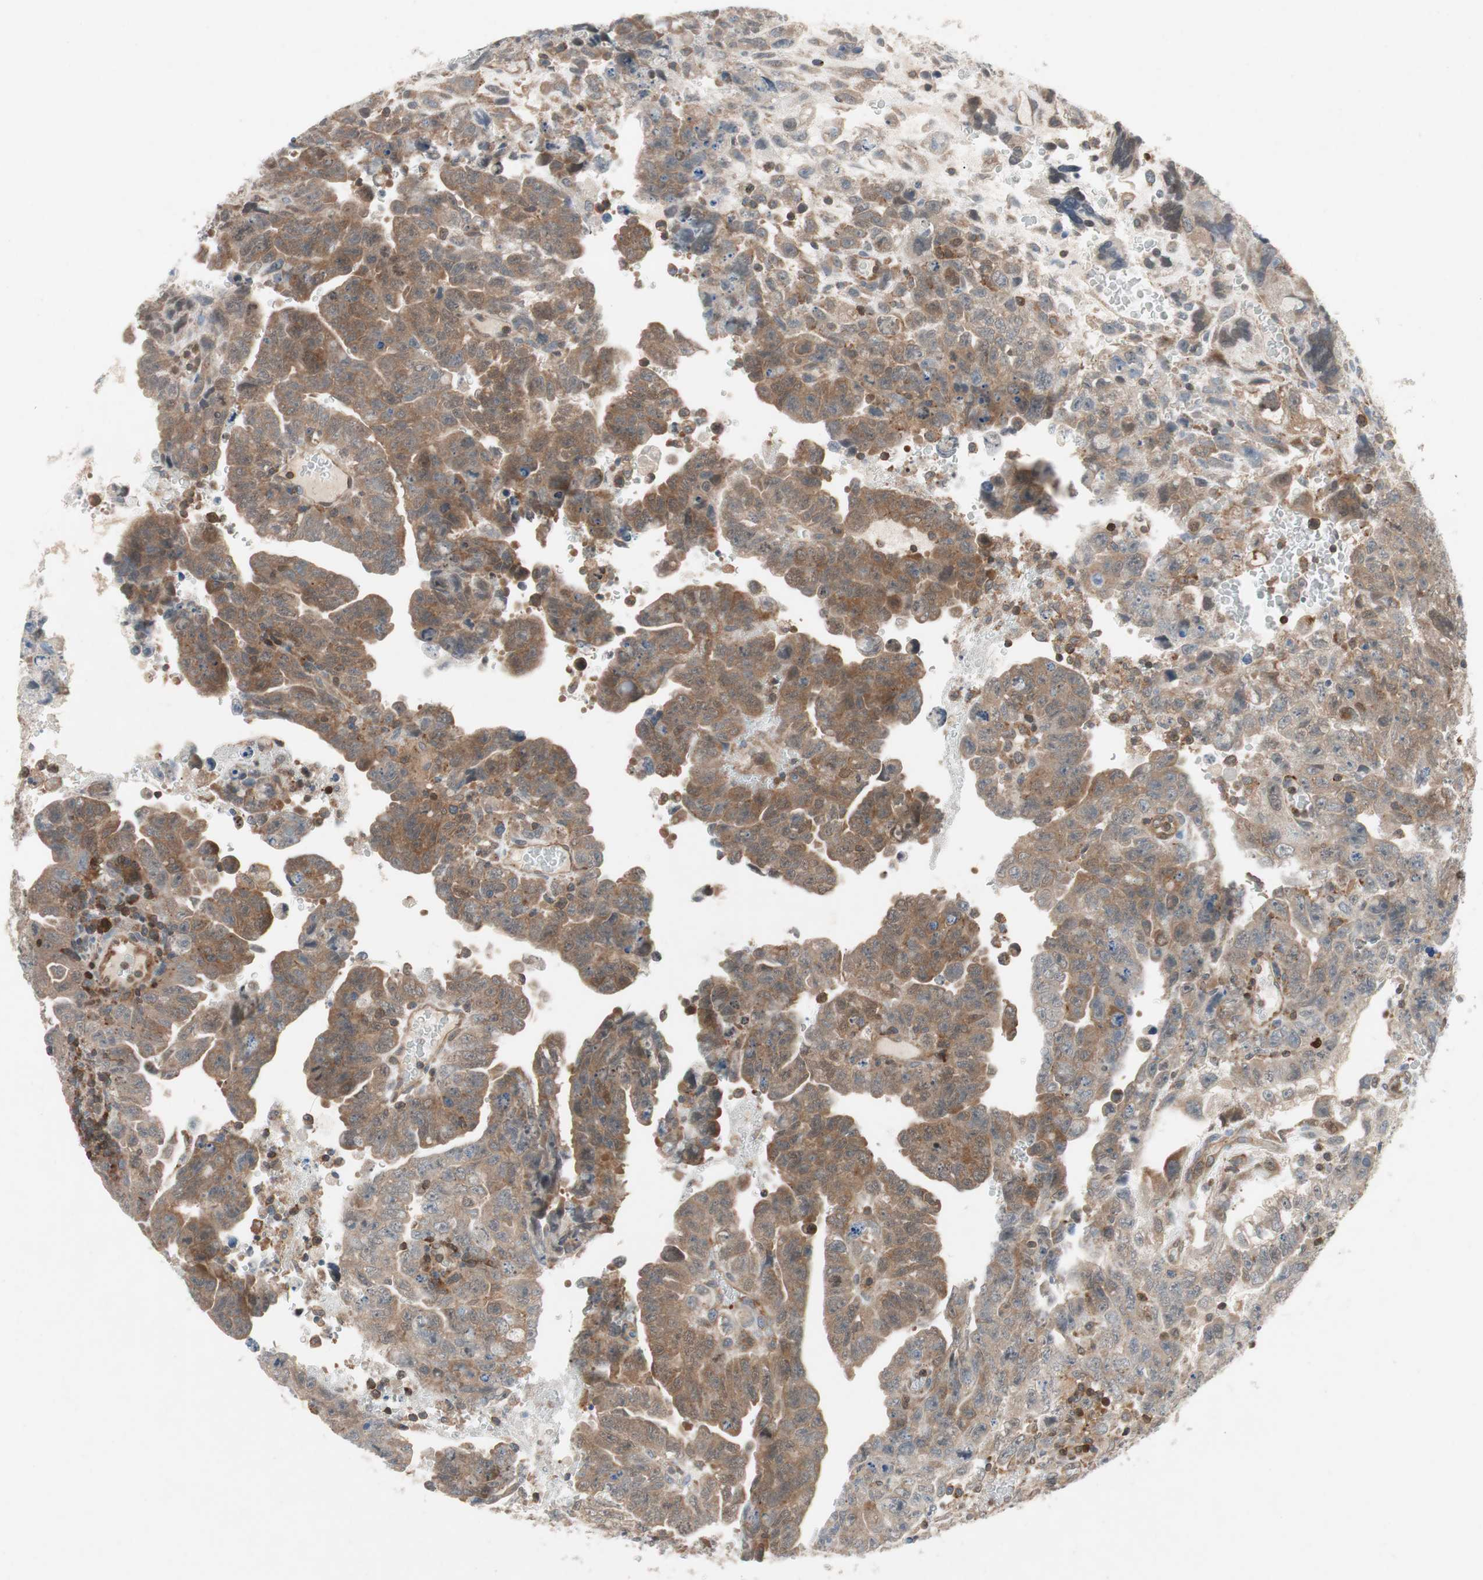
{"staining": {"intensity": "moderate", "quantity": ">75%", "location": "cytoplasmic/membranous"}, "tissue": "testis cancer", "cell_type": "Tumor cells", "image_type": "cancer", "snomed": [{"axis": "morphology", "description": "Carcinoma, Embryonal, NOS"}, {"axis": "topography", "description": "Testis"}], "caption": "Tumor cells exhibit medium levels of moderate cytoplasmic/membranous positivity in about >75% of cells in testis embryonal carcinoma.", "gene": "GALT", "patient": {"sex": "male", "age": 28}}